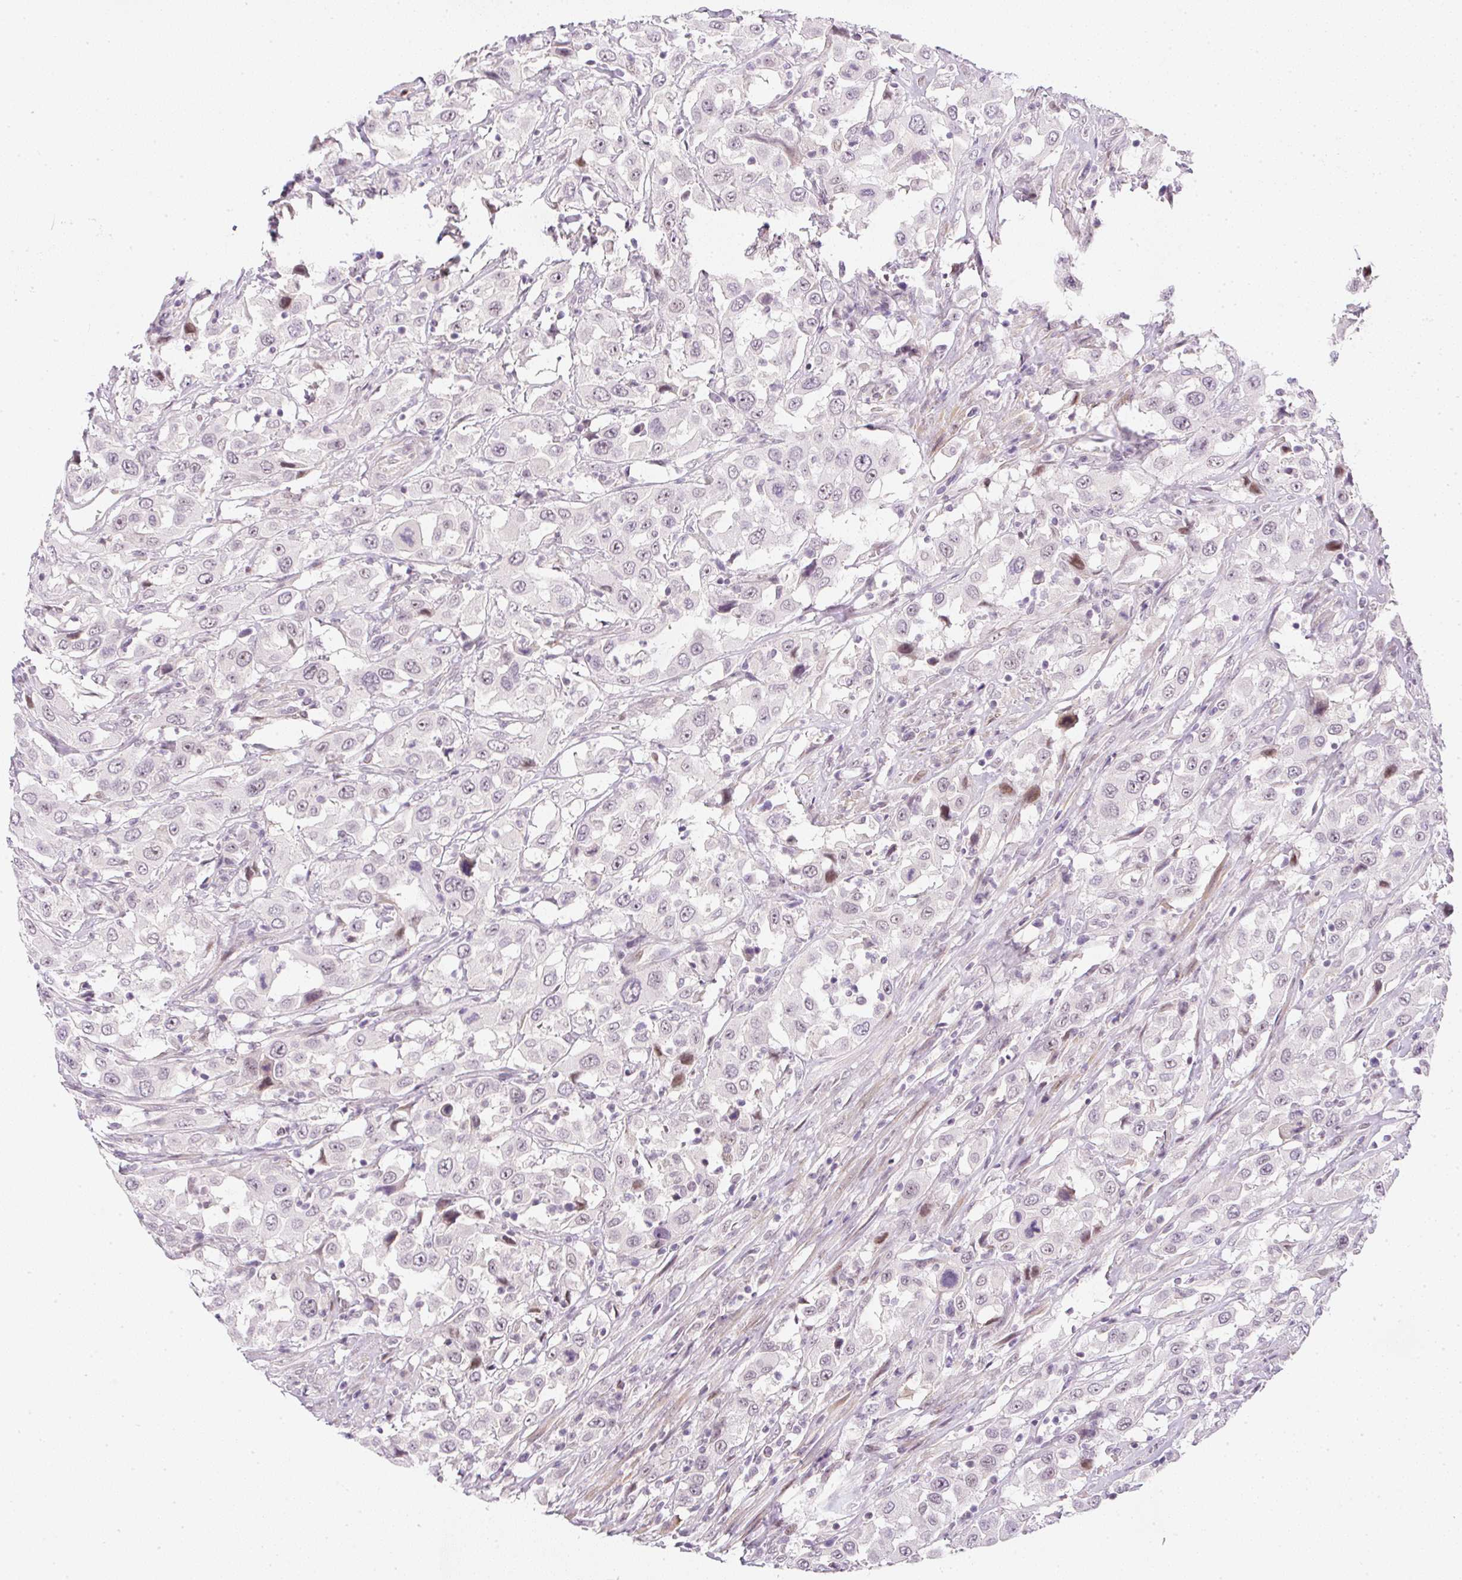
{"staining": {"intensity": "moderate", "quantity": "<25%", "location": "nuclear"}, "tissue": "urothelial cancer", "cell_type": "Tumor cells", "image_type": "cancer", "snomed": [{"axis": "morphology", "description": "Urothelial carcinoma, High grade"}, {"axis": "topography", "description": "Urinary bladder"}], "caption": "Urothelial cancer was stained to show a protein in brown. There is low levels of moderate nuclear positivity in about <25% of tumor cells.", "gene": "DPPA4", "patient": {"sex": "male", "age": 61}}